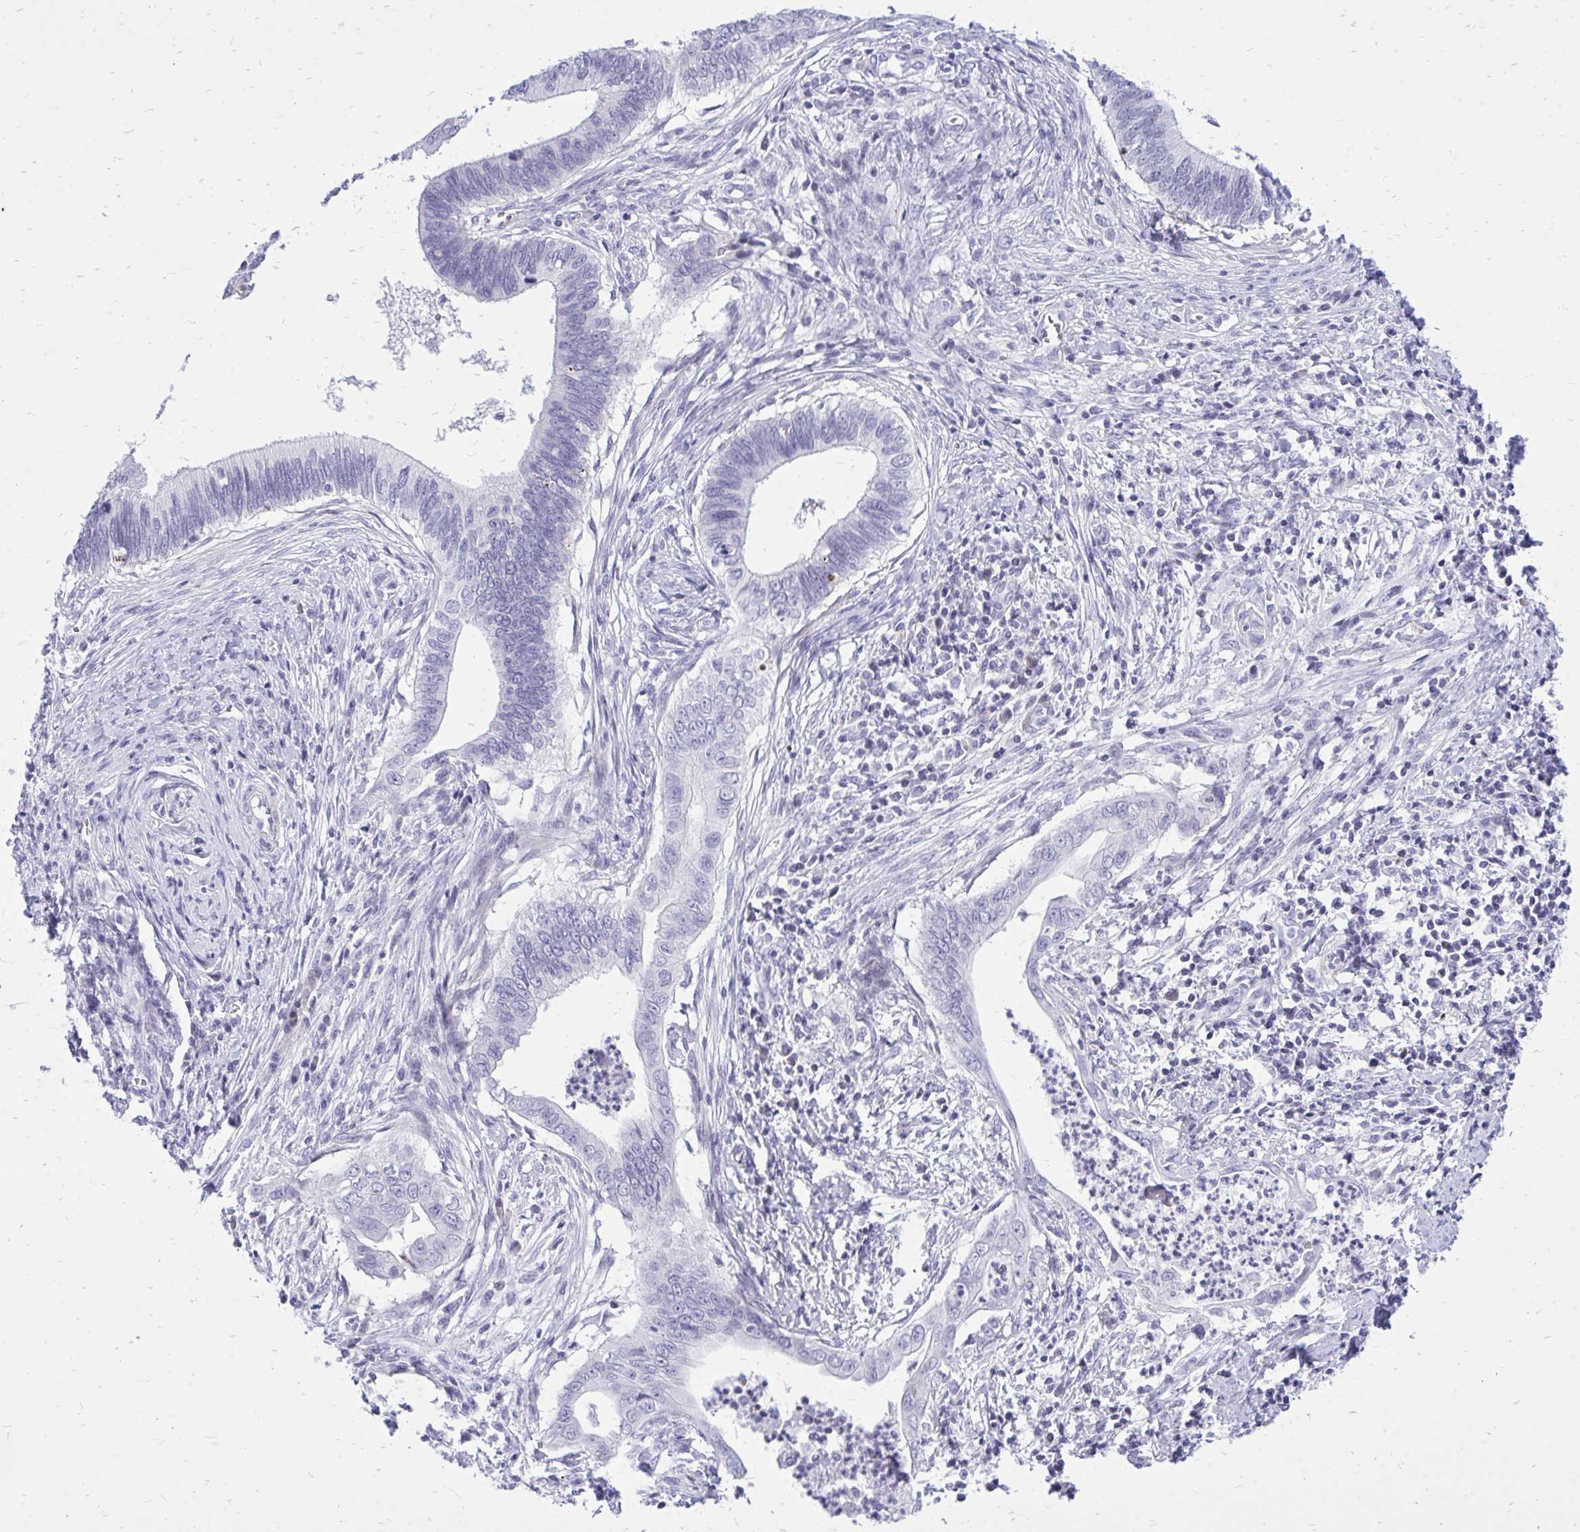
{"staining": {"intensity": "negative", "quantity": "none", "location": "none"}, "tissue": "cervical cancer", "cell_type": "Tumor cells", "image_type": "cancer", "snomed": [{"axis": "morphology", "description": "Adenocarcinoma, NOS"}, {"axis": "topography", "description": "Cervix"}], "caption": "Immunohistochemical staining of cervical cancer (adenocarcinoma) displays no significant expression in tumor cells. (Stains: DAB (3,3'-diaminobenzidine) IHC with hematoxylin counter stain, Microscopy: brightfield microscopy at high magnification).", "gene": "GABRA1", "patient": {"sex": "female", "age": 42}}